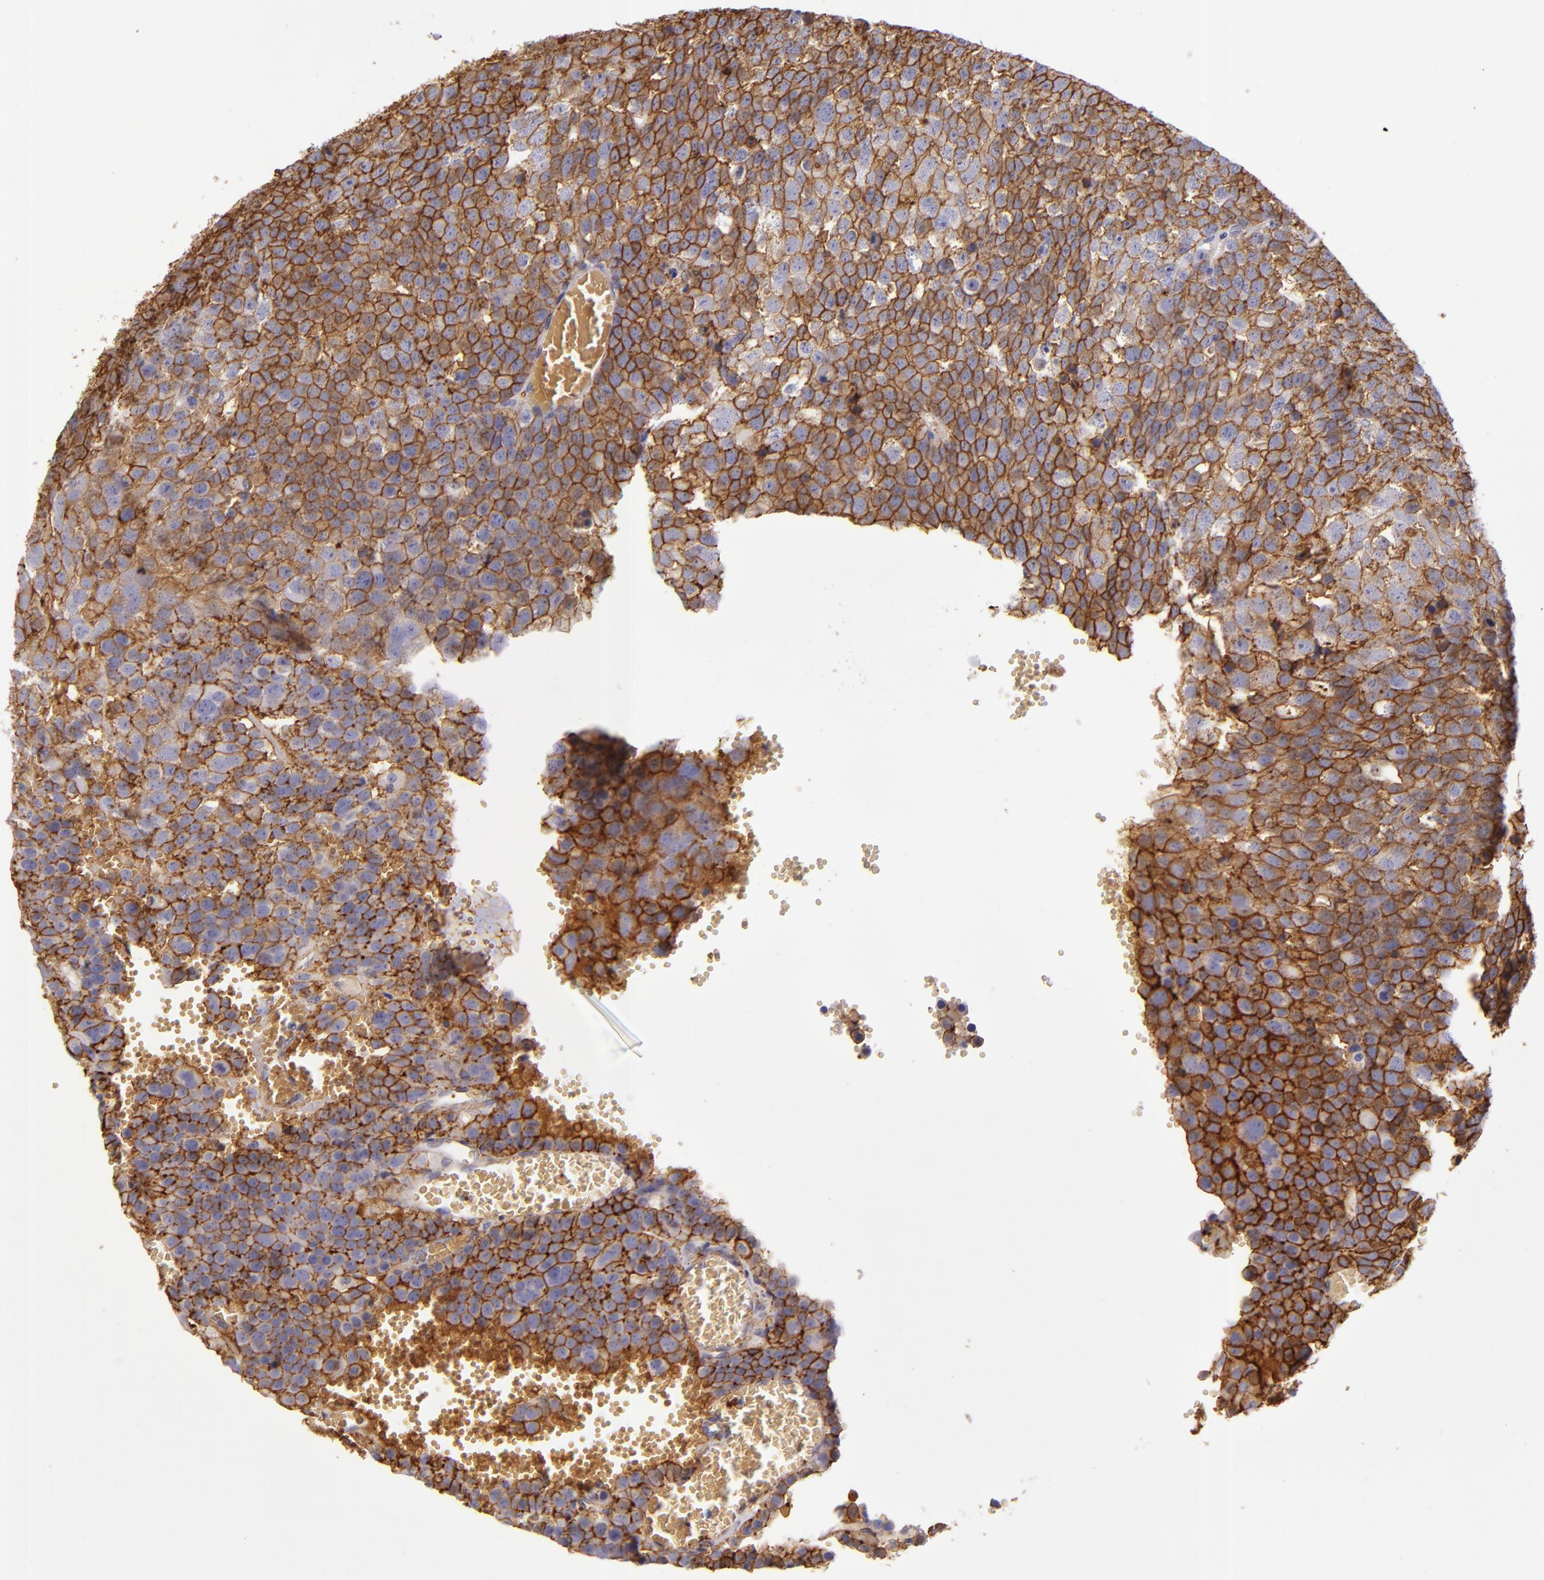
{"staining": {"intensity": "strong", "quantity": ">75%", "location": "cytoplasmic/membranous"}, "tissue": "testis cancer", "cell_type": "Tumor cells", "image_type": "cancer", "snomed": [{"axis": "morphology", "description": "Seminoma, NOS"}, {"axis": "topography", "description": "Testis"}], "caption": "High-magnification brightfield microscopy of seminoma (testis) stained with DAB (brown) and counterstained with hematoxylin (blue). tumor cells exhibit strong cytoplasmic/membranous staining is present in about>75% of cells. Ihc stains the protein of interest in brown and the nuclei are stained blue.", "gene": "CD9", "patient": {"sex": "male", "age": 71}}